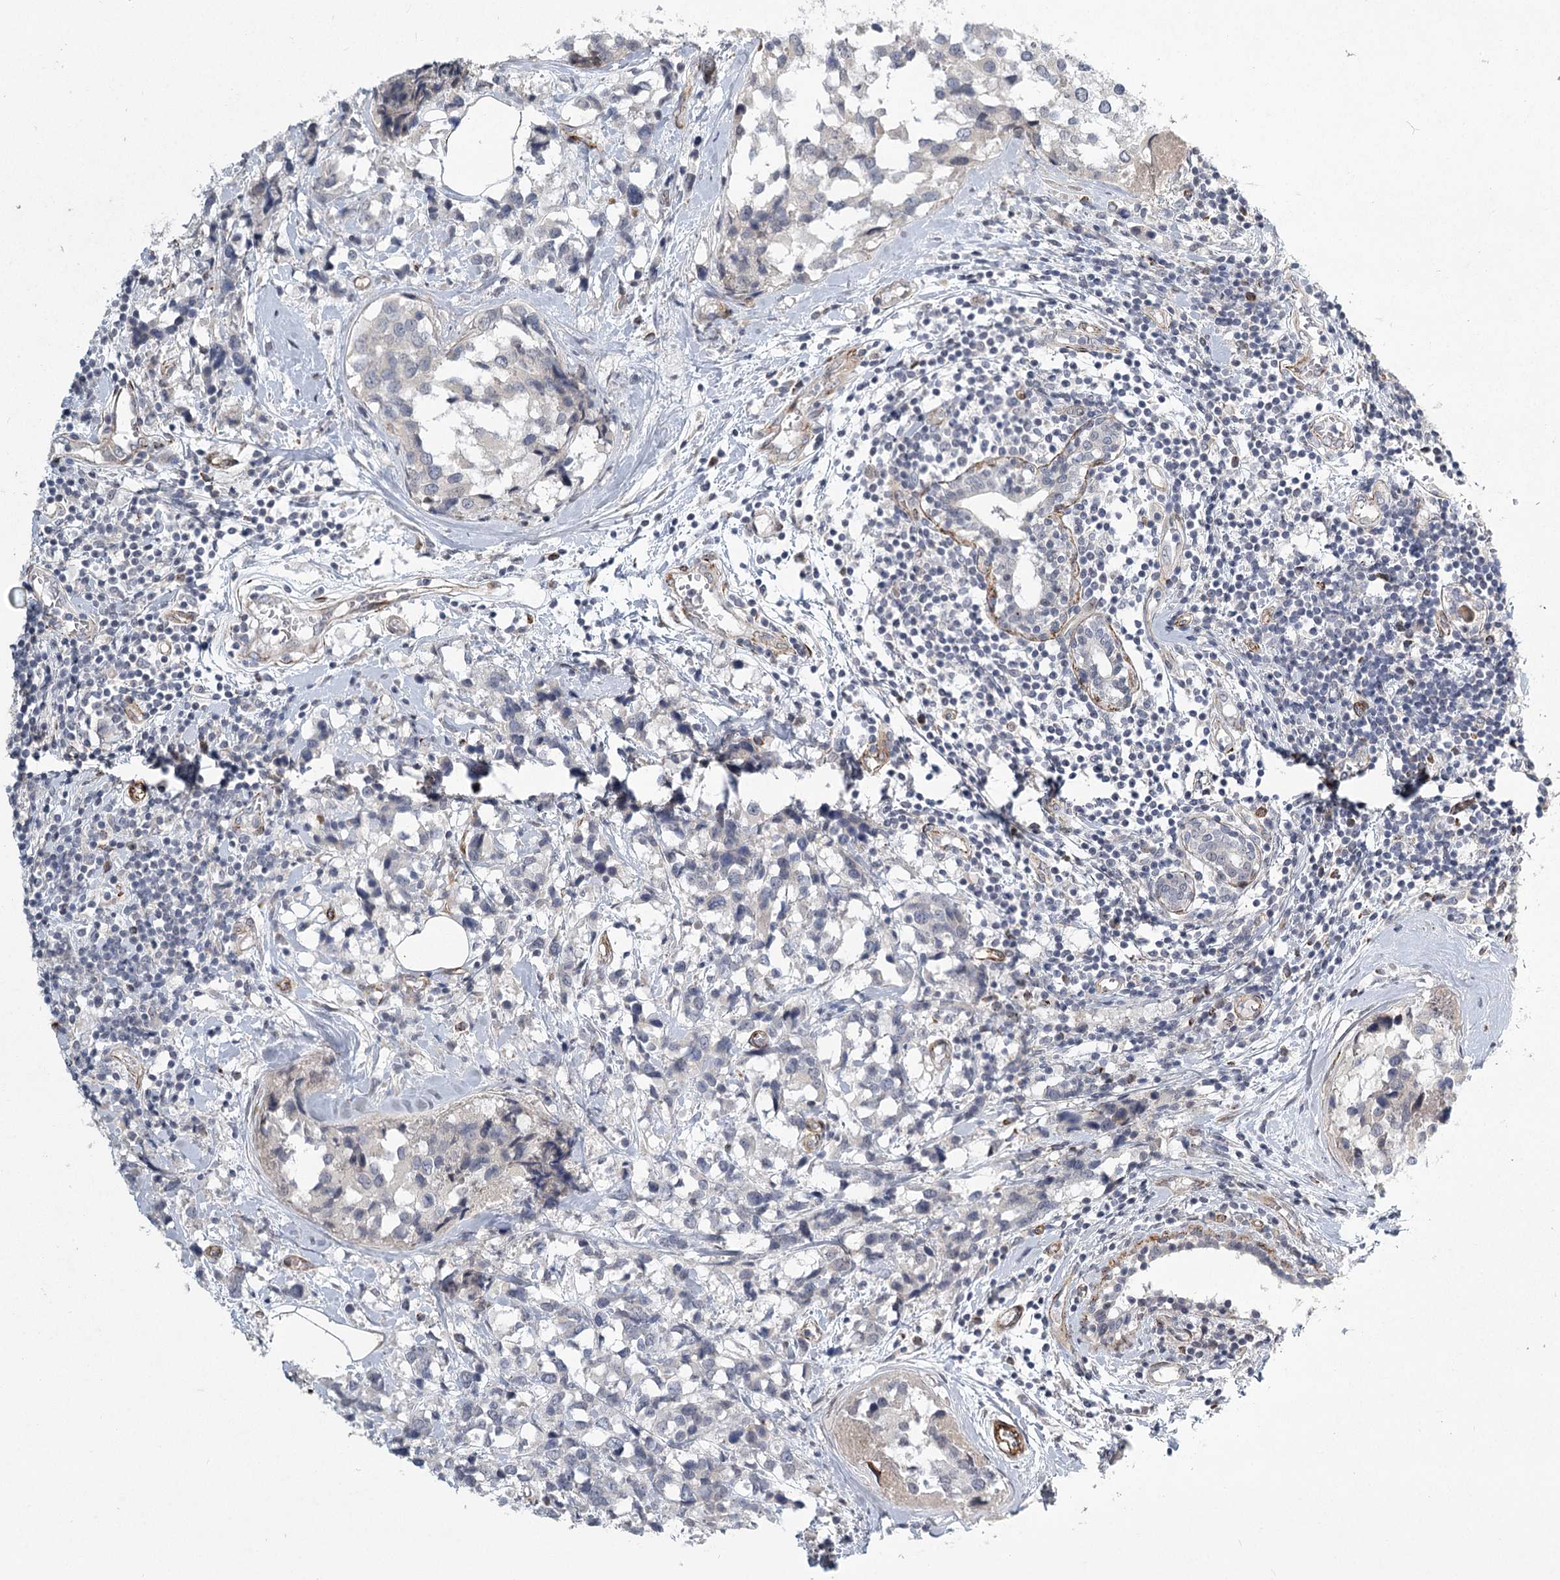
{"staining": {"intensity": "negative", "quantity": "none", "location": "none"}, "tissue": "breast cancer", "cell_type": "Tumor cells", "image_type": "cancer", "snomed": [{"axis": "morphology", "description": "Lobular carcinoma"}, {"axis": "topography", "description": "Breast"}], "caption": "Immunohistochemical staining of human breast cancer demonstrates no significant positivity in tumor cells.", "gene": "MEPE", "patient": {"sex": "female", "age": 59}}